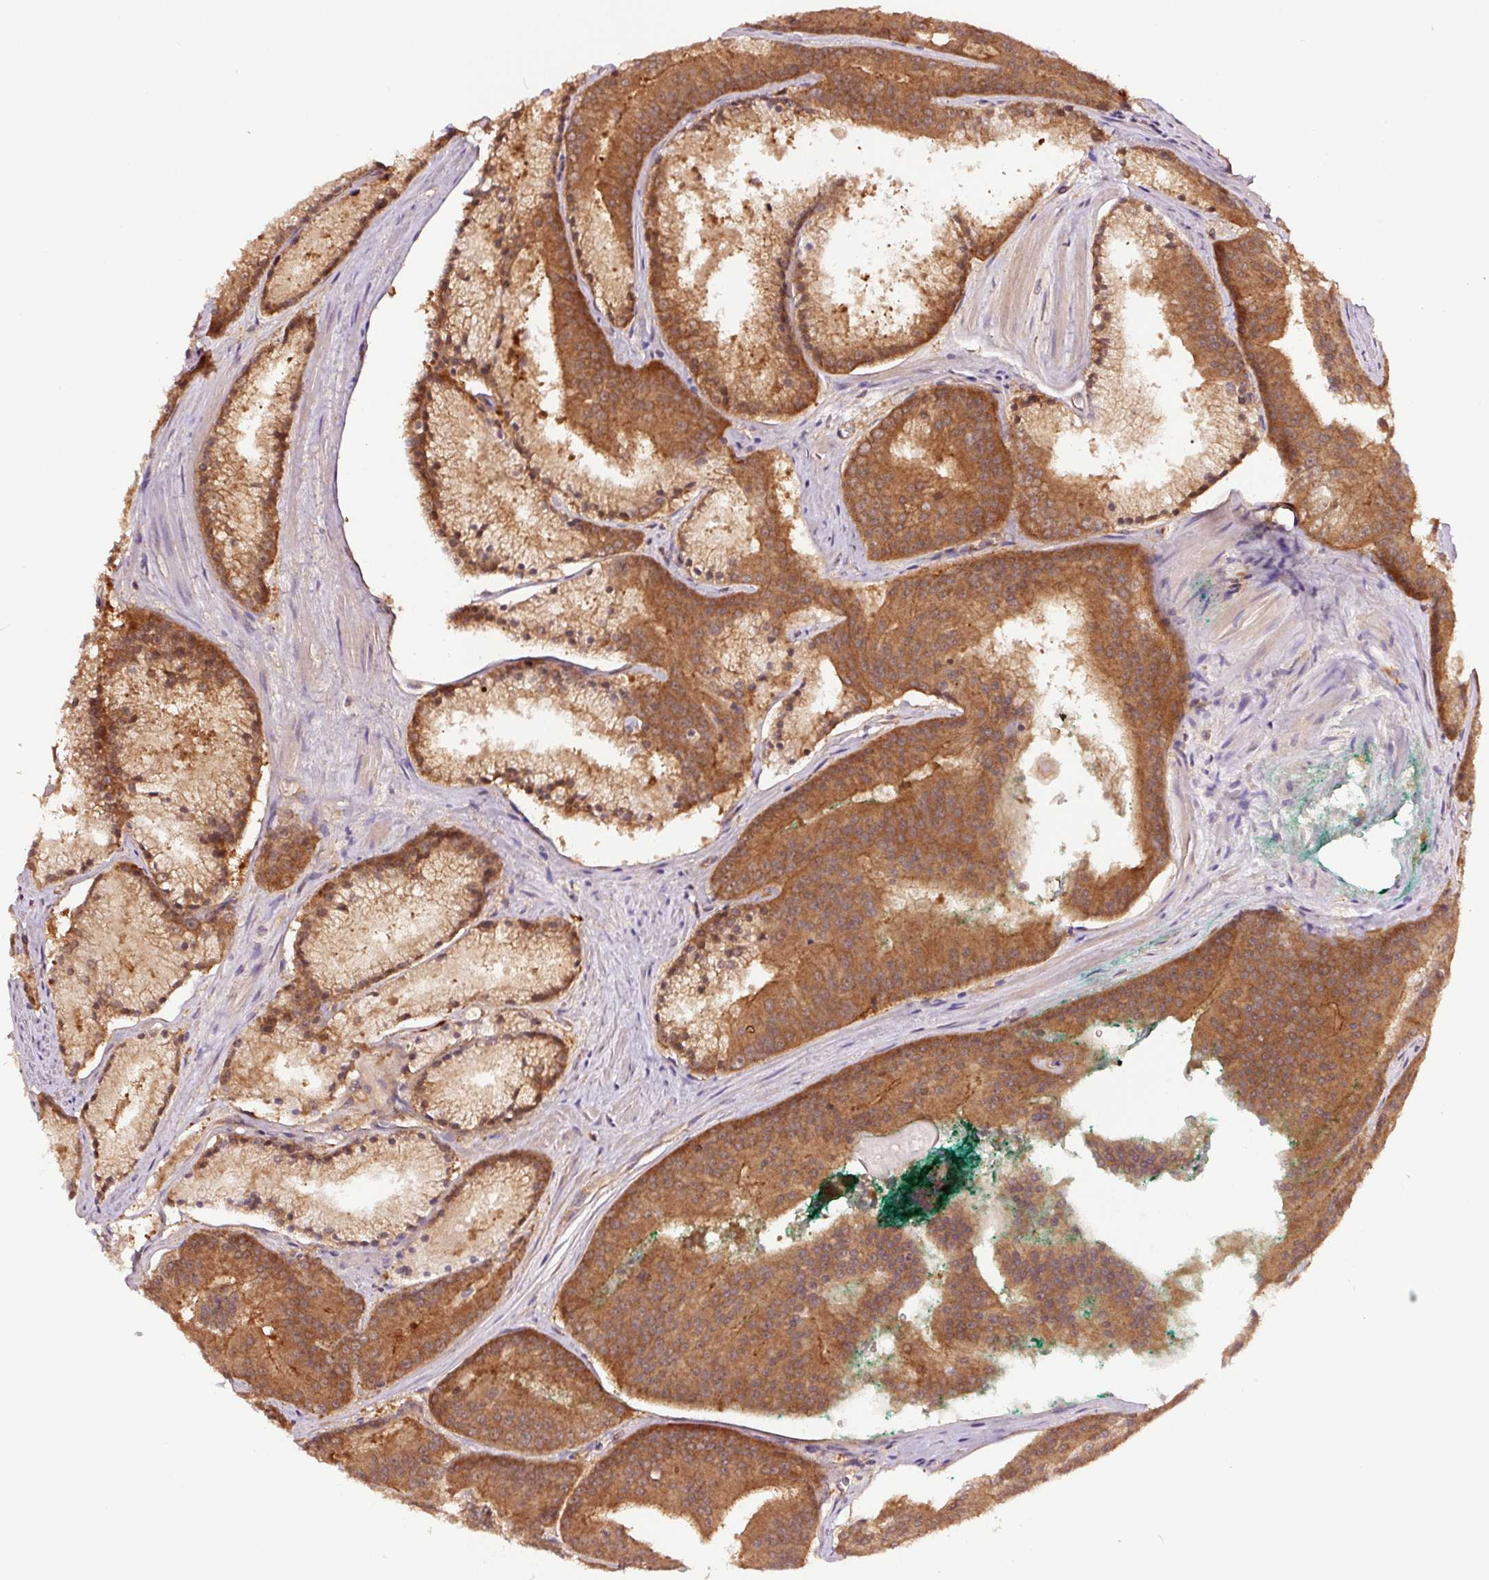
{"staining": {"intensity": "moderate", "quantity": ">75%", "location": "cytoplasmic/membranous"}, "tissue": "prostate cancer", "cell_type": "Tumor cells", "image_type": "cancer", "snomed": [{"axis": "morphology", "description": "Adenocarcinoma, High grade"}, {"axis": "topography", "description": "Prostate"}], "caption": "Immunohistochemistry (IHC) histopathology image of neoplastic tissue: prostate adenocarcinoma (high-grade) stained using immunohistochemistry (IHC) exhibits medium levels of moderate protein expression localized specifically in the cytoplasmic/membranous of tumor cells, appearing as a cytoplasmic/membranous brown color.", "gene": "METAP1", "patient": {"sex": "male", "age": 61}}